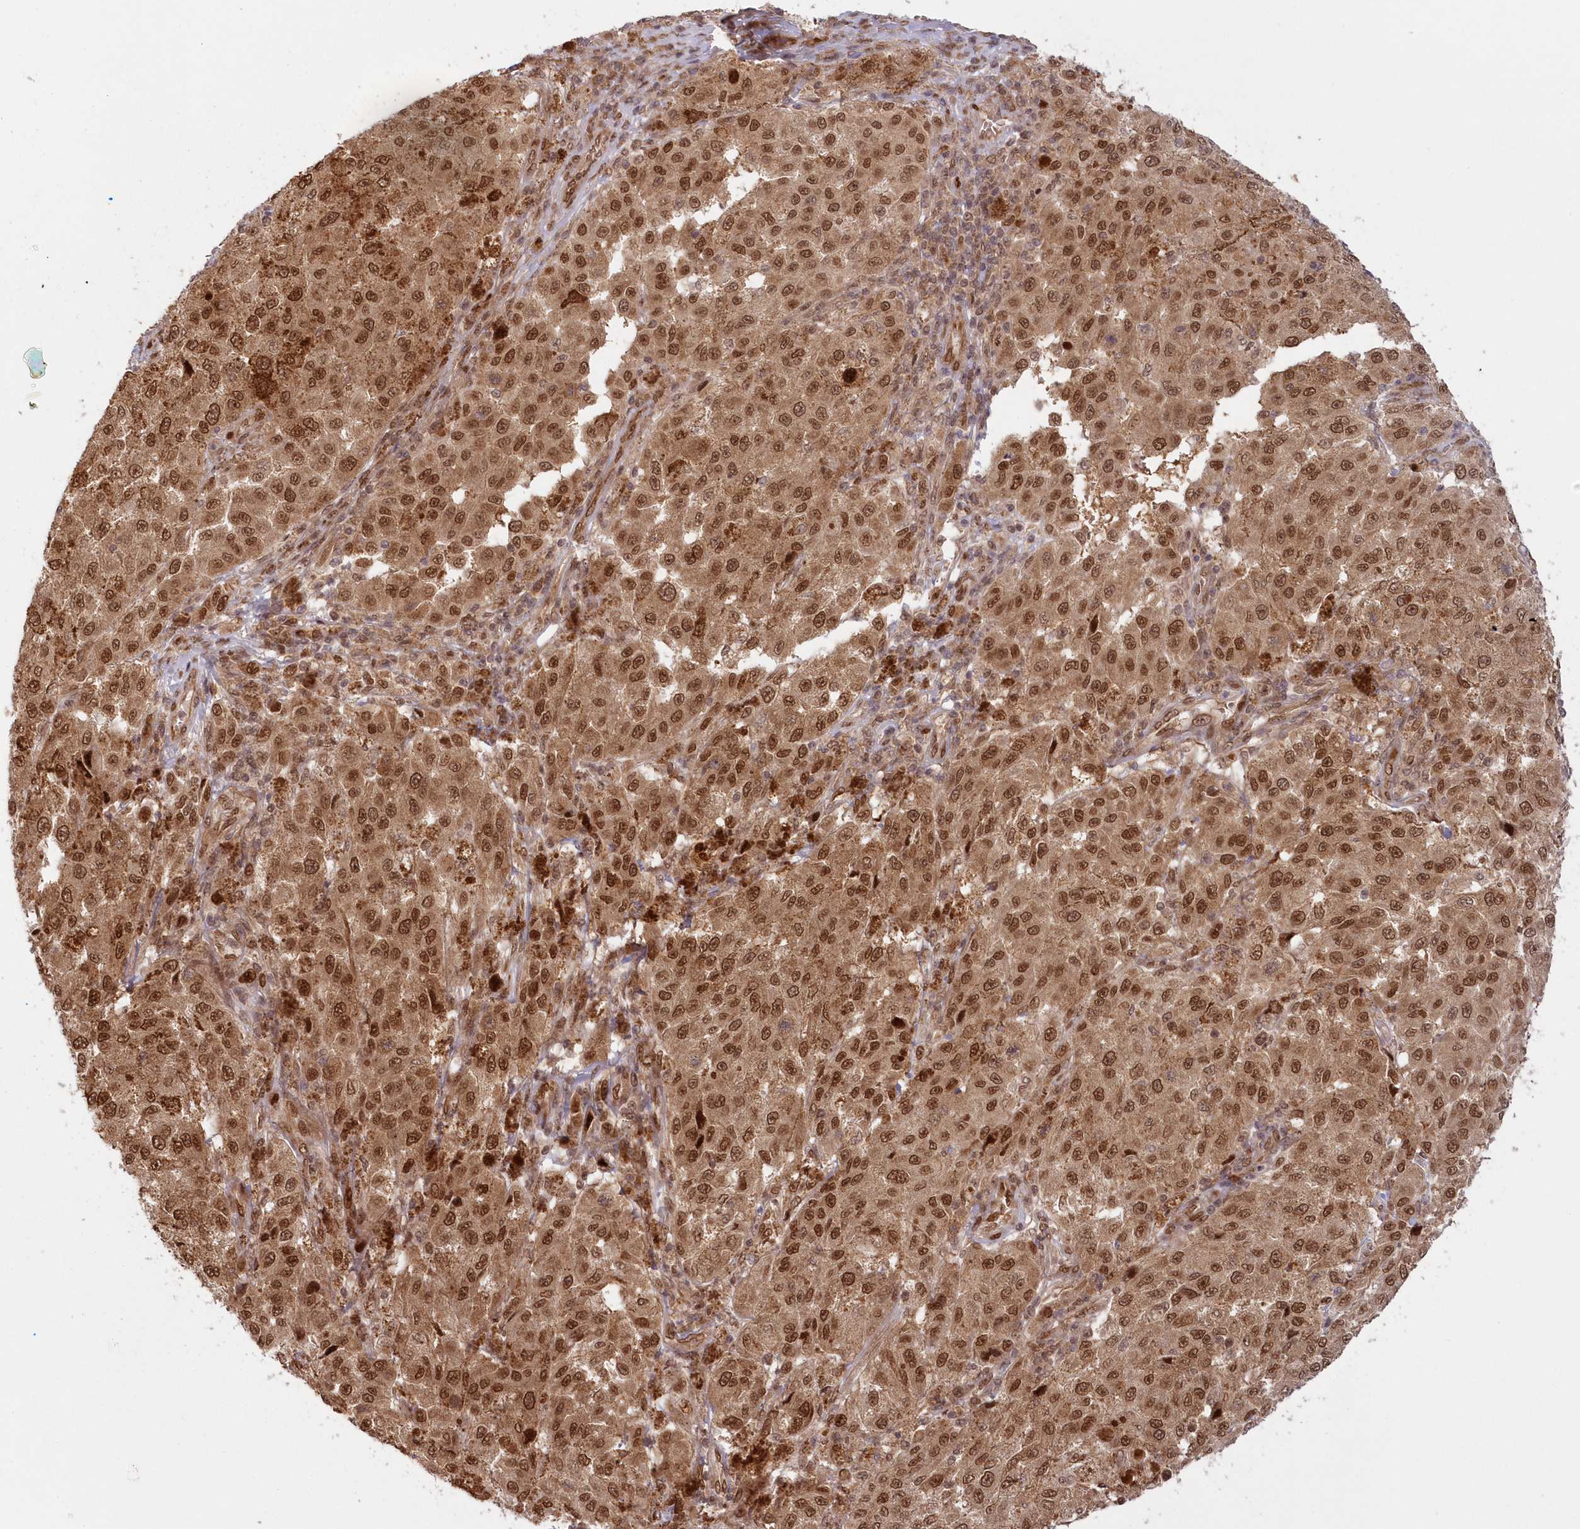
{"staining": {"intensity": "moderate", "quantity": ">75%", "location": "cytoplasmic/membranous,nuclear"}, "tissue": "melanoma", "cell_type": "Tumor cells", "image_type": "cancer", "snomed": [{"axis": "morphology", "description": "Malignant melanoma, NOS"}, {"axis": "topography", "description": "Skin"}], "caption": "Brown immunohistochemical staining in human melanoma demonstrates moderate cytoplasmic/membranous and nuclear positivity in approximately >75% of tumor cells.", "gene": "TOGARAM2", "patient": {"sex": "female", "age": 64}}